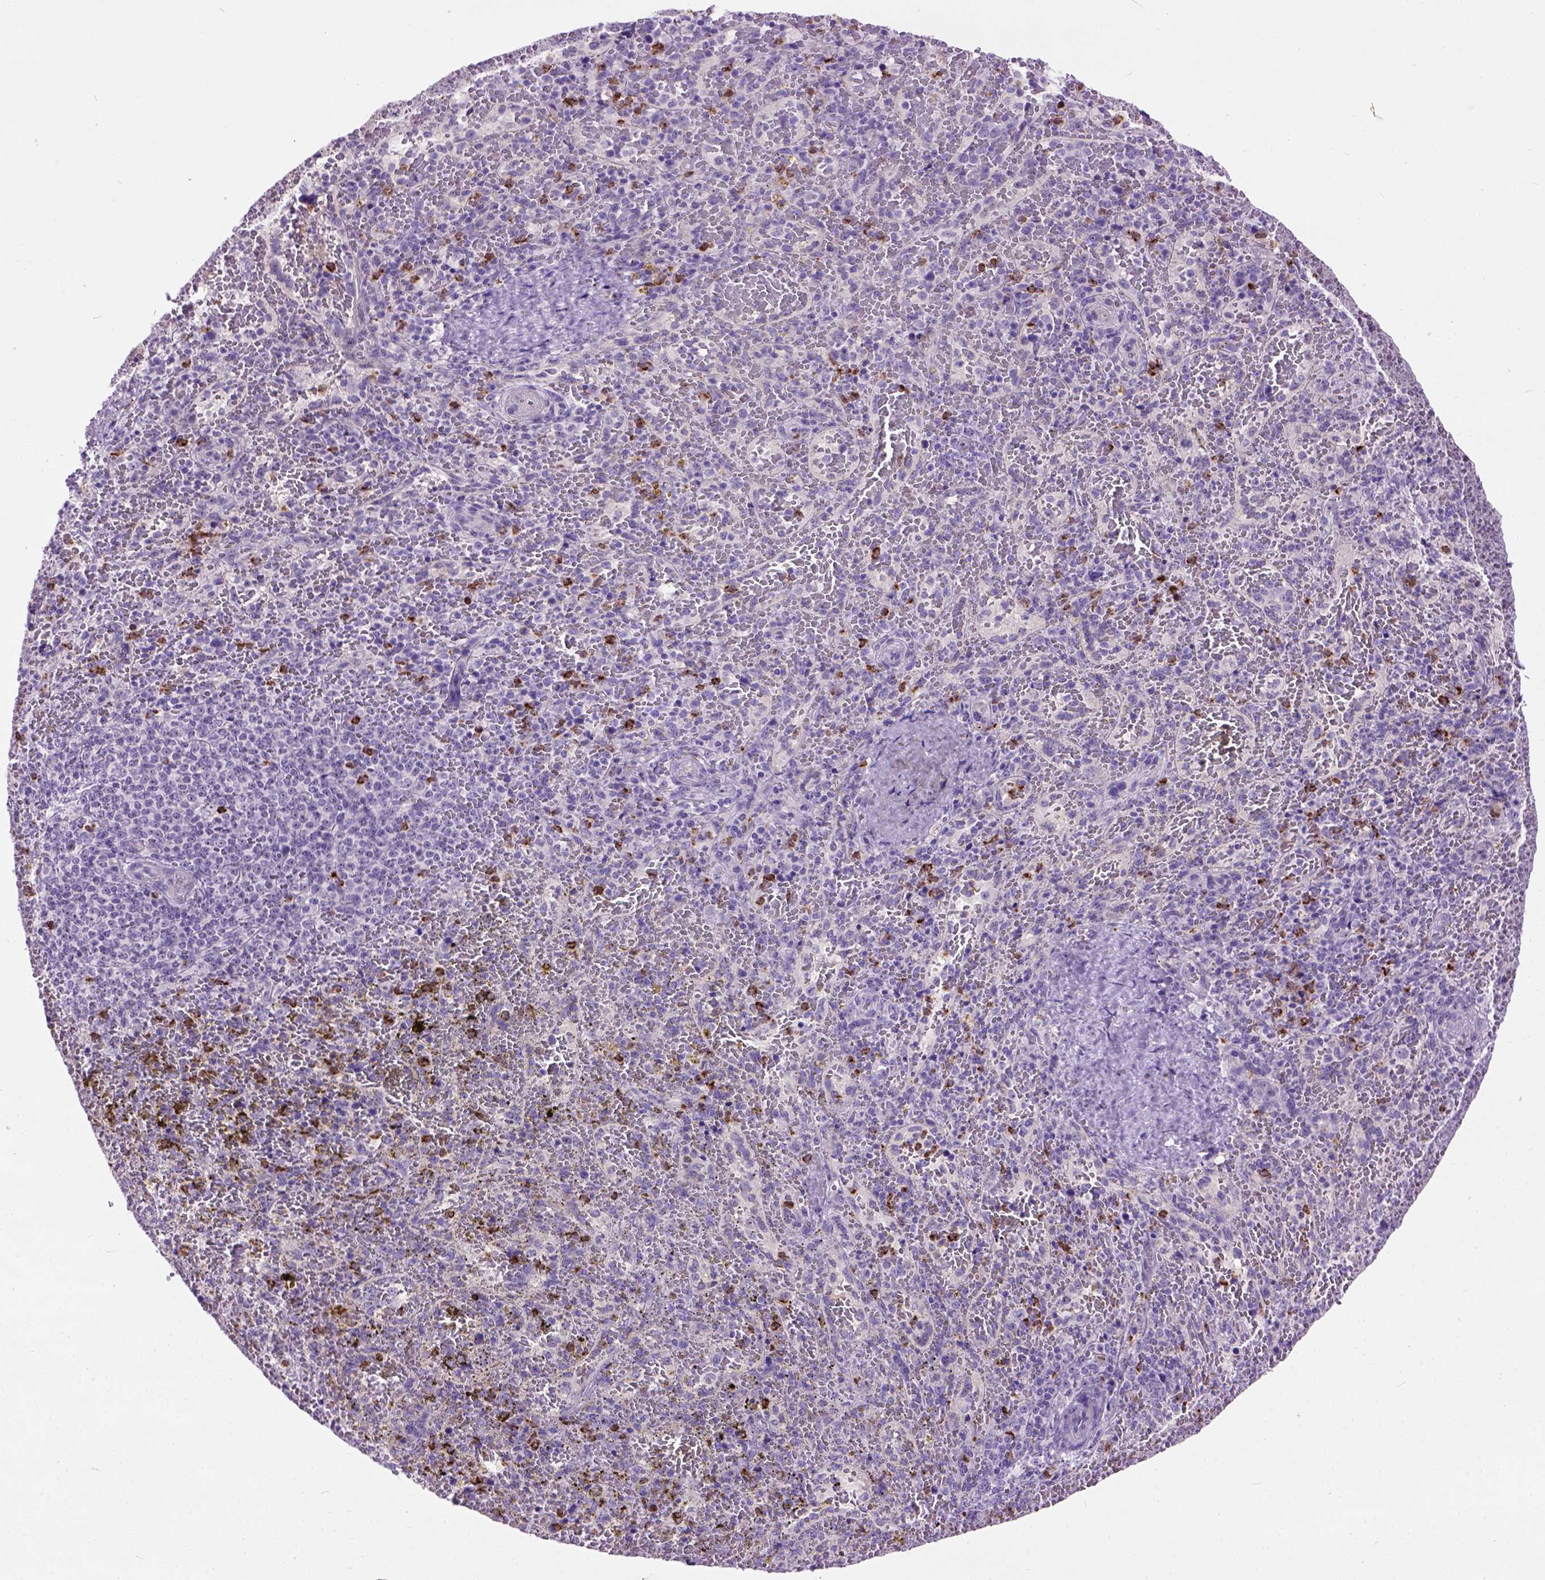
{"staining": {"intensity": "strong", "quantity": "<25%", "location": "cytoplasmic/membranous"}, "tissue": "spleen", "cell_type": "Cells in red pulp", "image_type": "normal", "snomed": [{"axis": "morphology", "description": "Normal tissue, NOS"}, {"axis": "topography", "description": "Spleen"}], "caption": "Protein analysis of benign spleen reveals strong cytoplasmic/membranous staining in approximately <25% of cells in red pulp. Immunohistochemistry stains the protein of interest in brown and the nuclei are stained blue.", "gene": "MAPT", "patient": {"sex": "female", "age": 50}}